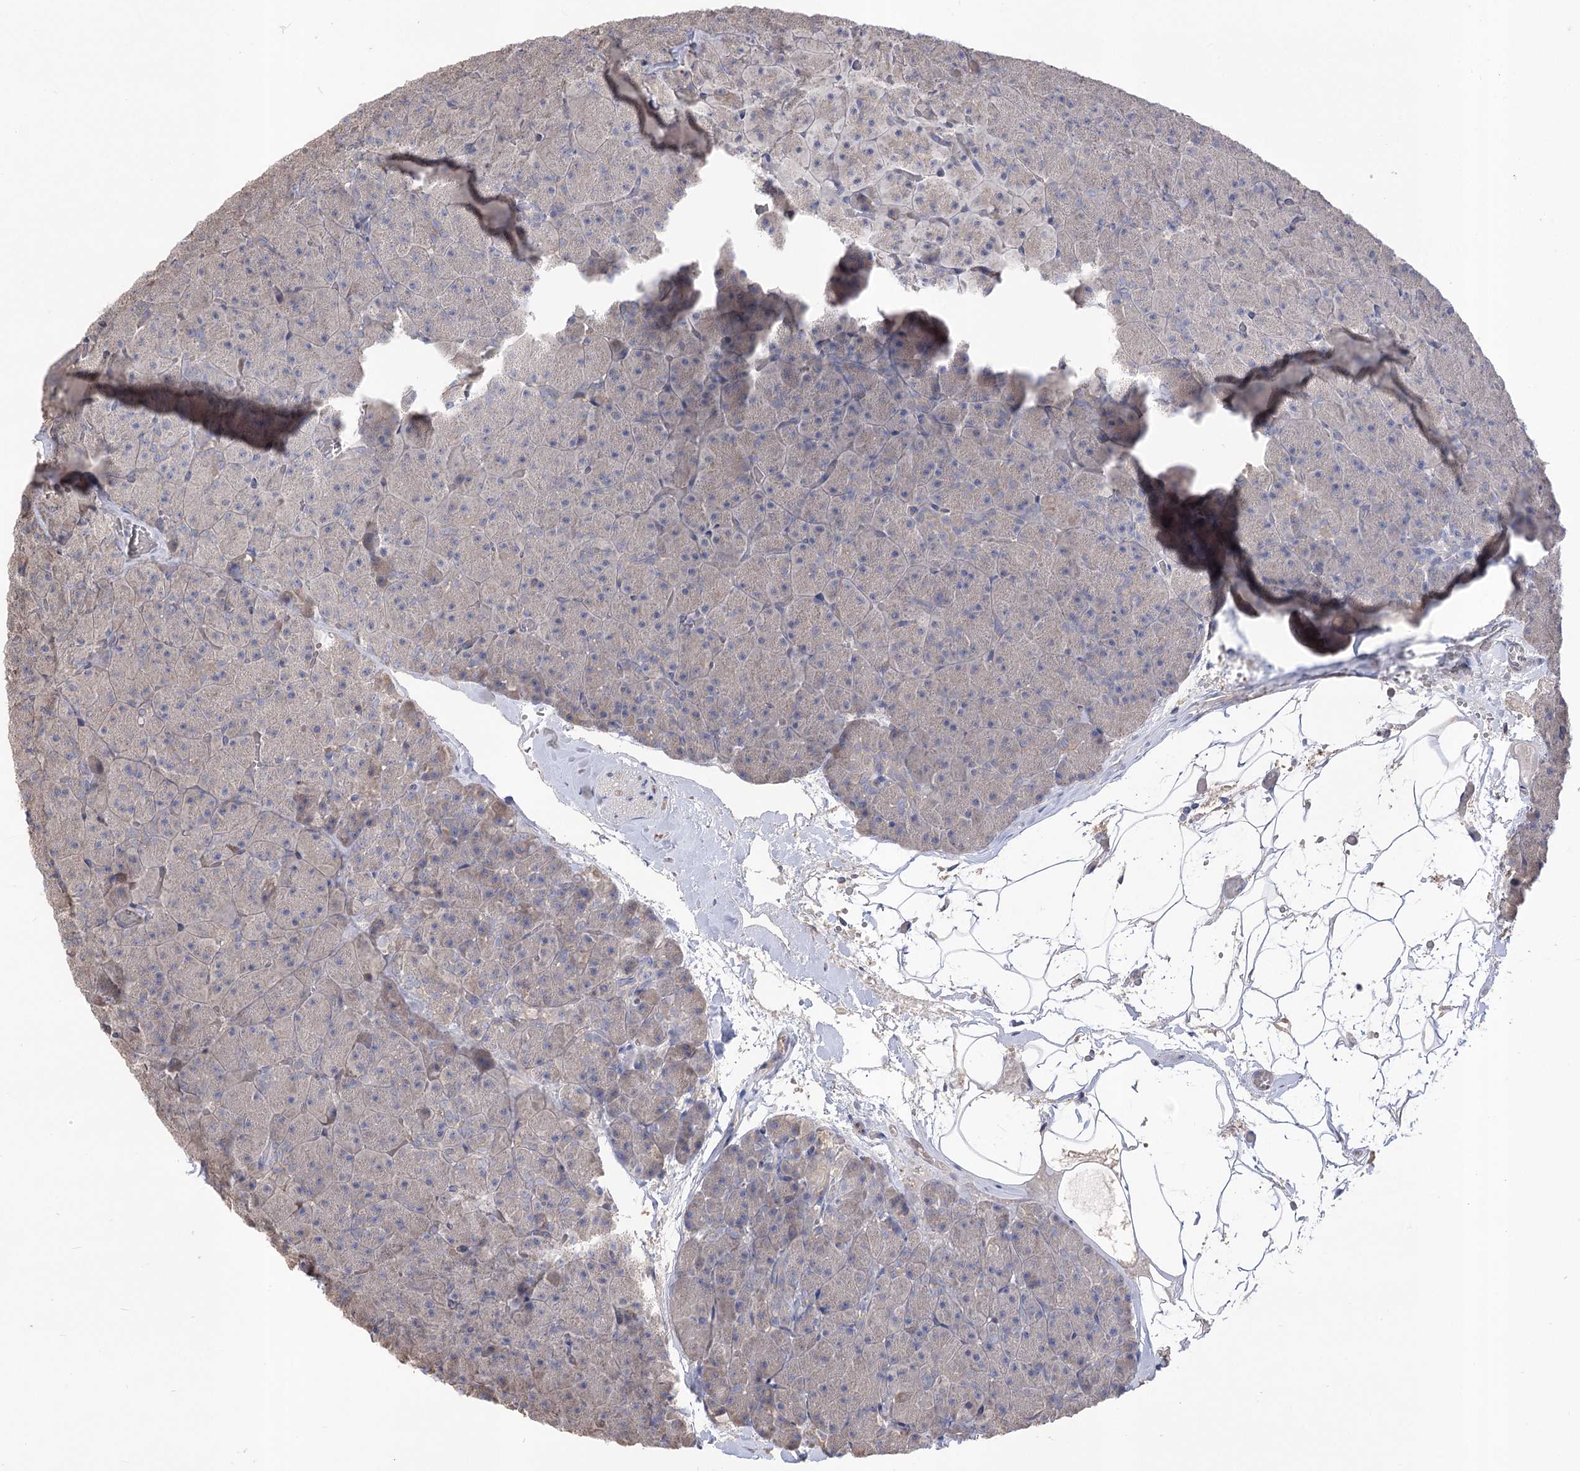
{"staining": {"intensity": "moderate", "quantity": "25%-75%", "location": "cytoplasmic/membranous"}, "tissue": "pancreas", "cell_type": "Exocrine glandular cells", "image_type": "normal", "snomed": [{"axis": "morphology", "description": "Normal tissue, NOS"}, {"axis": "topography", "description": "Pancreas"}], "caption": "An image of pancreas stained for a protein shows moderate cytoplasmic/membranous brown staining in exocrine glandular cells.", "gene": "R3HDM2", "patient": {"sex": "male", "age": 36}}